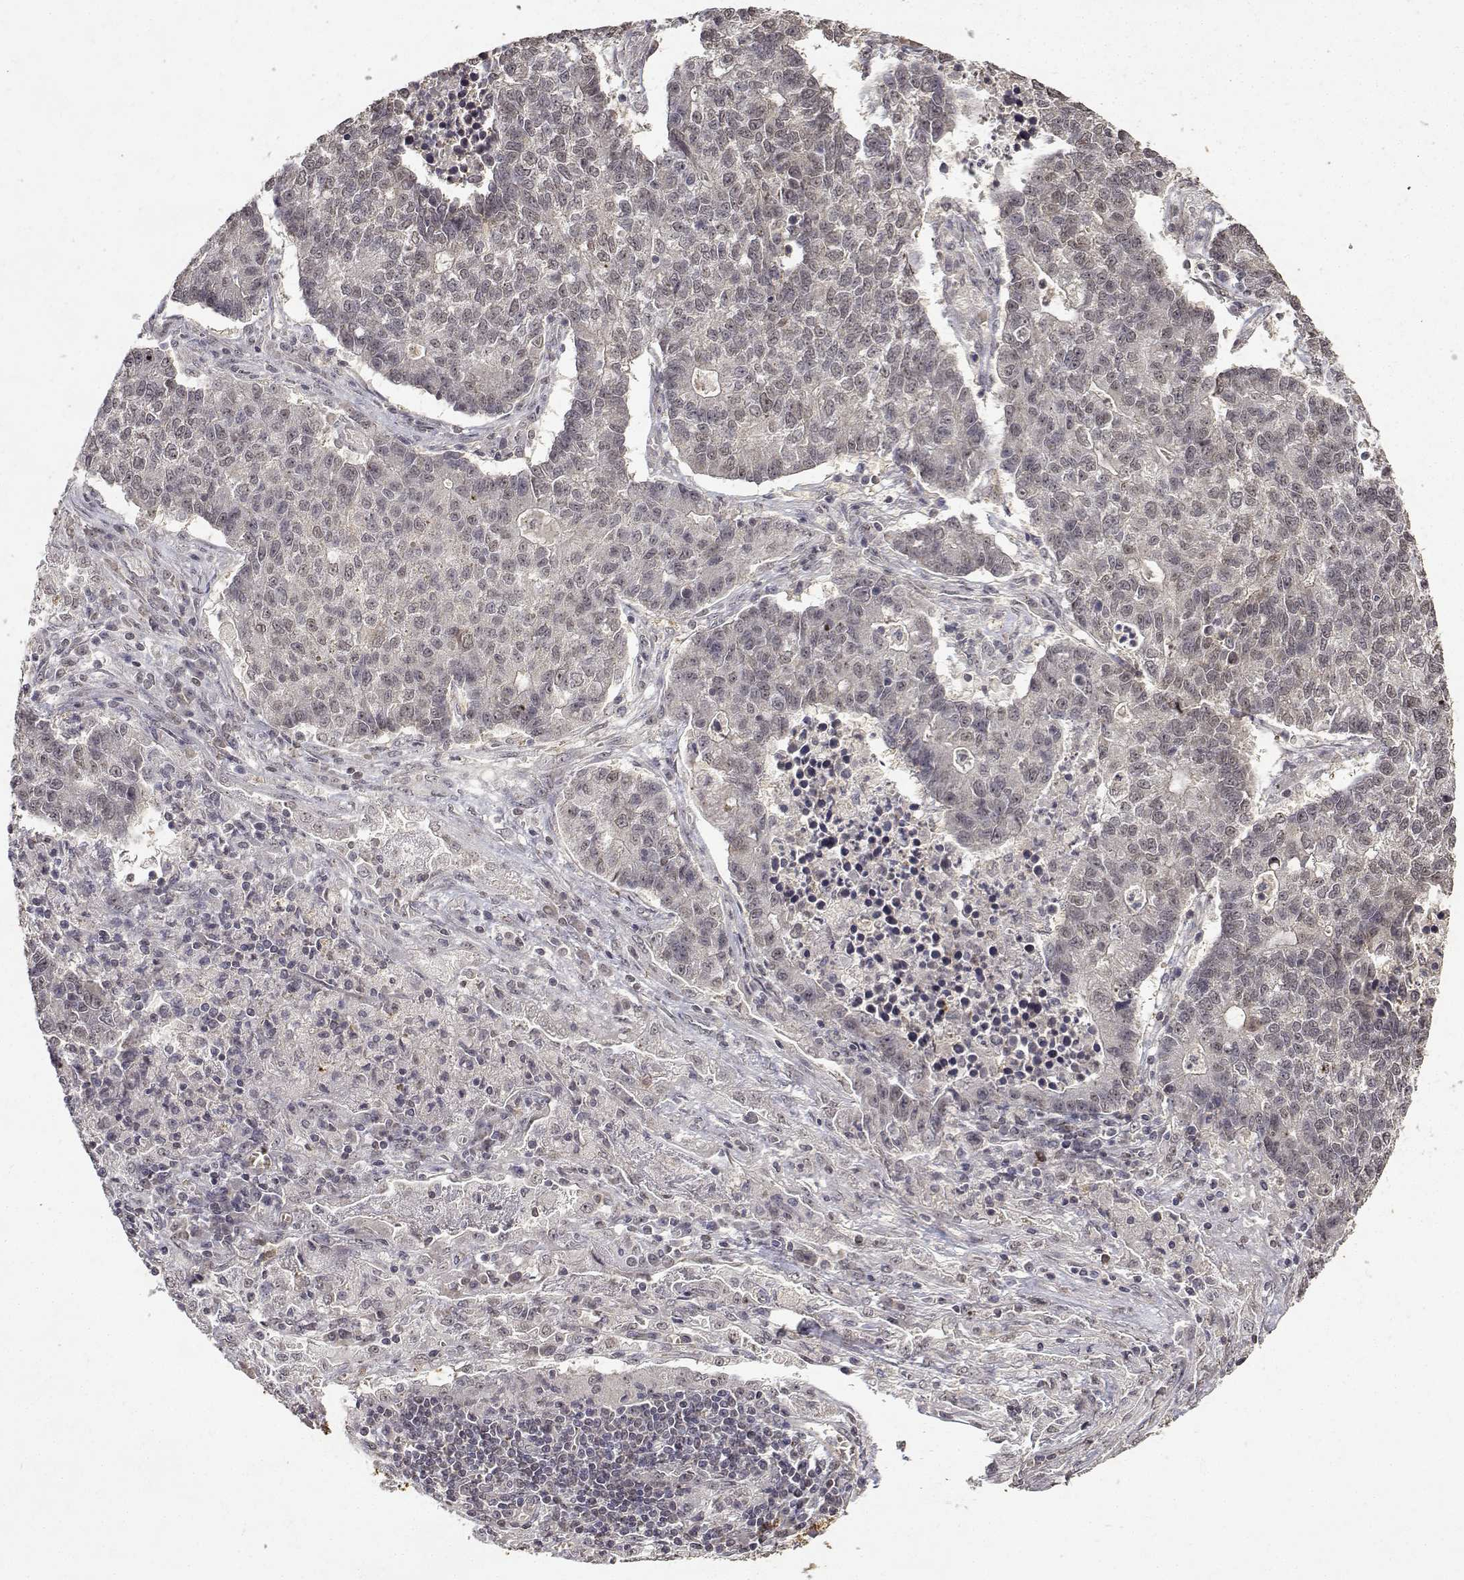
{"staining": {"intensity": "negative", "quantity": "none", "location": "none"}, "tissue": "lung cancer", "cell_type": "Tumor cells", "image_type": "cancer", "snomed": [{"axis": "morphology", "description": "Adenocarcinoma, NOS"}, {"axis": "topography", "description": "Lung"}], "caption": "Tumor cells are negative for brown protein staining in lung cancer (adenocarcinoma). (Immunohistochemistry, brightfield microscopy, high magnification).", "gene": "BDNF", "patient": {"sex": "male", "age": 57}}